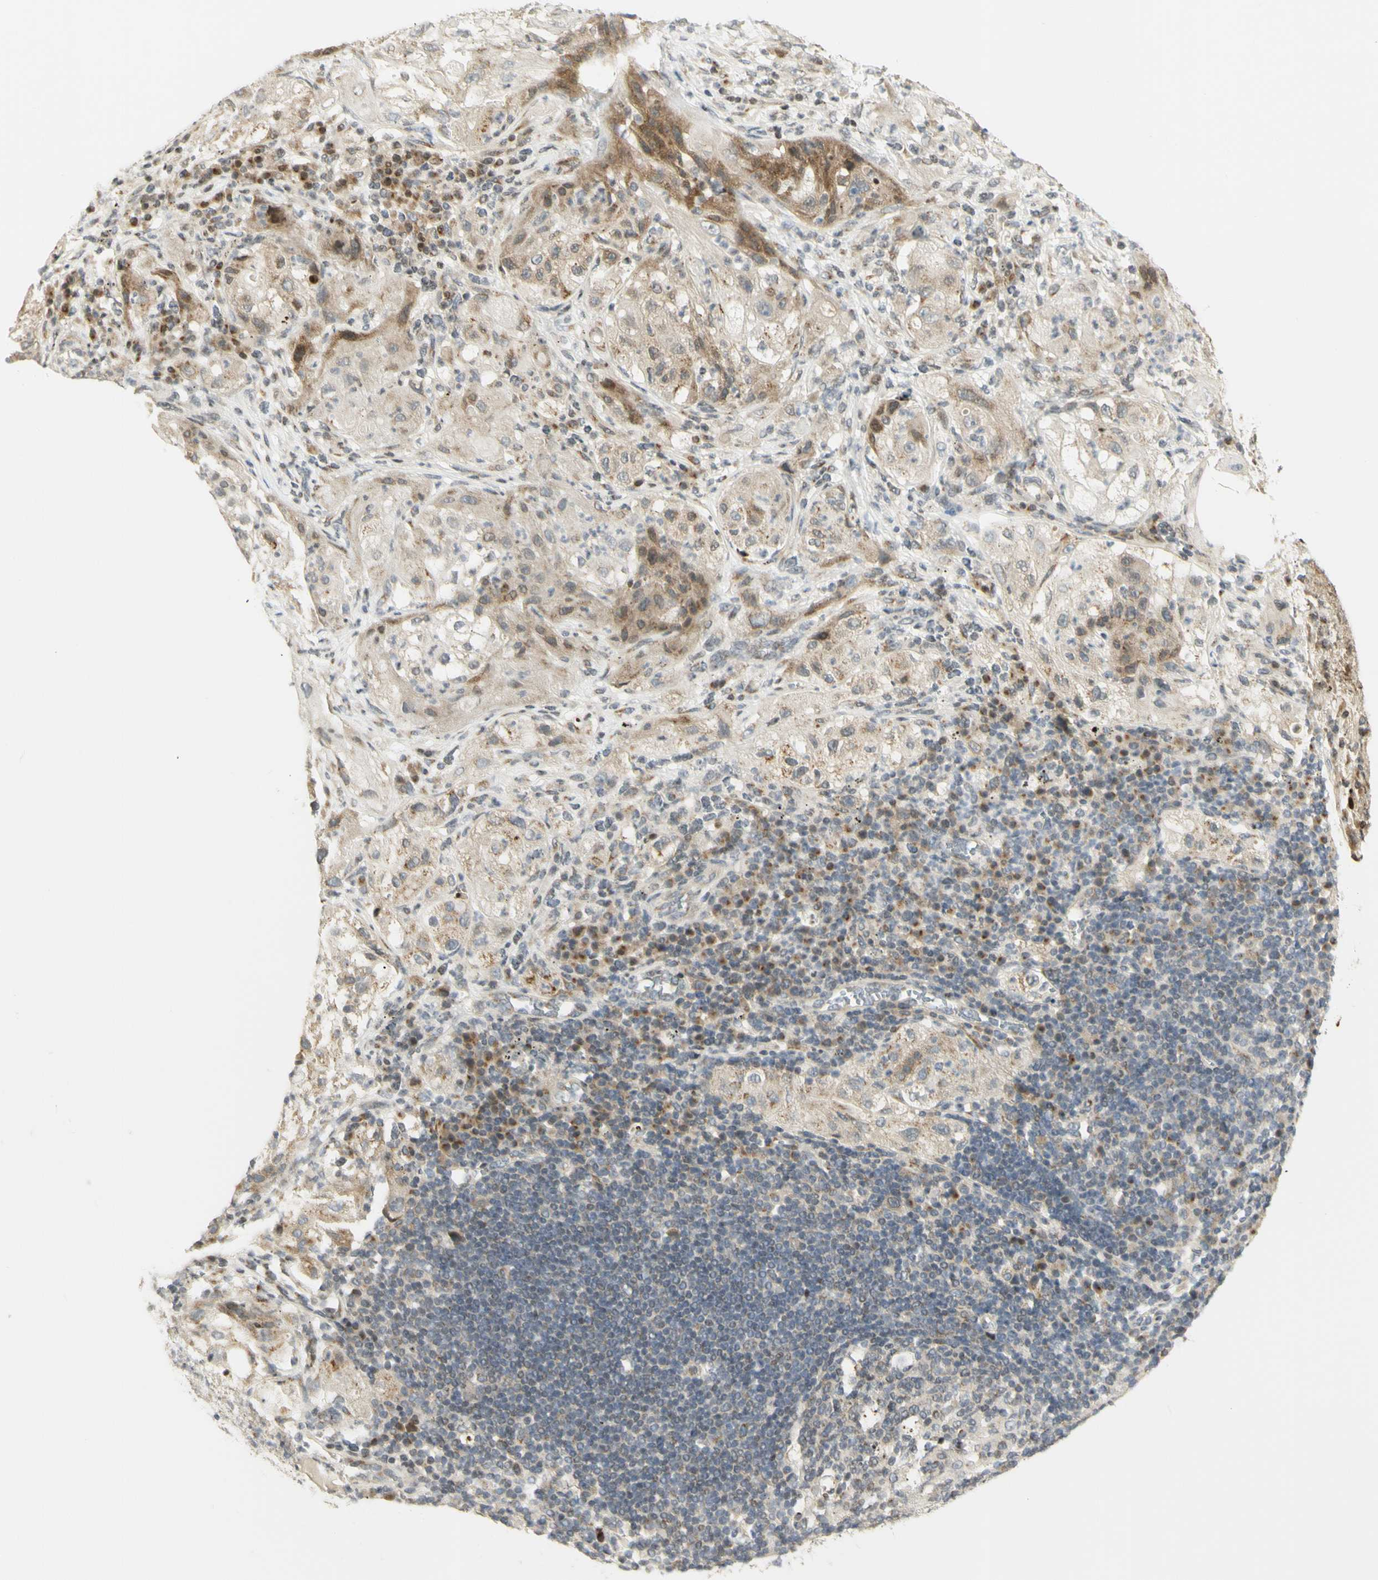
{"staining": {"intensity": "moderate", "quantity": ">75%", "location": "cytoplasmic/membranous,nuclear"}, "tissue": "lung cancer", "cell_type": "Tumor cells", "image_type": "cancer", "snomed": [{"axis": "morphology", "description": "Inflammation, NOS"}, {"axis": "morphology", "description": "Squamous cell carcinoma, NOS"}, {"axis": "topography", "description": "Lymph node"}, {"axis": "topography", "description": "Soft tissue"}, {"axis": "topography", "description": "Lung"}], "caption": "Squamous cell carcinoma (lung) stained with immunohistochemistry (IHC) reveals moderate cytoplasmic/membranous and nuclear positivity in about >75% of tumor cells.", "gene": "KIF11", "patient": {"sex": "male", "age": 66}}